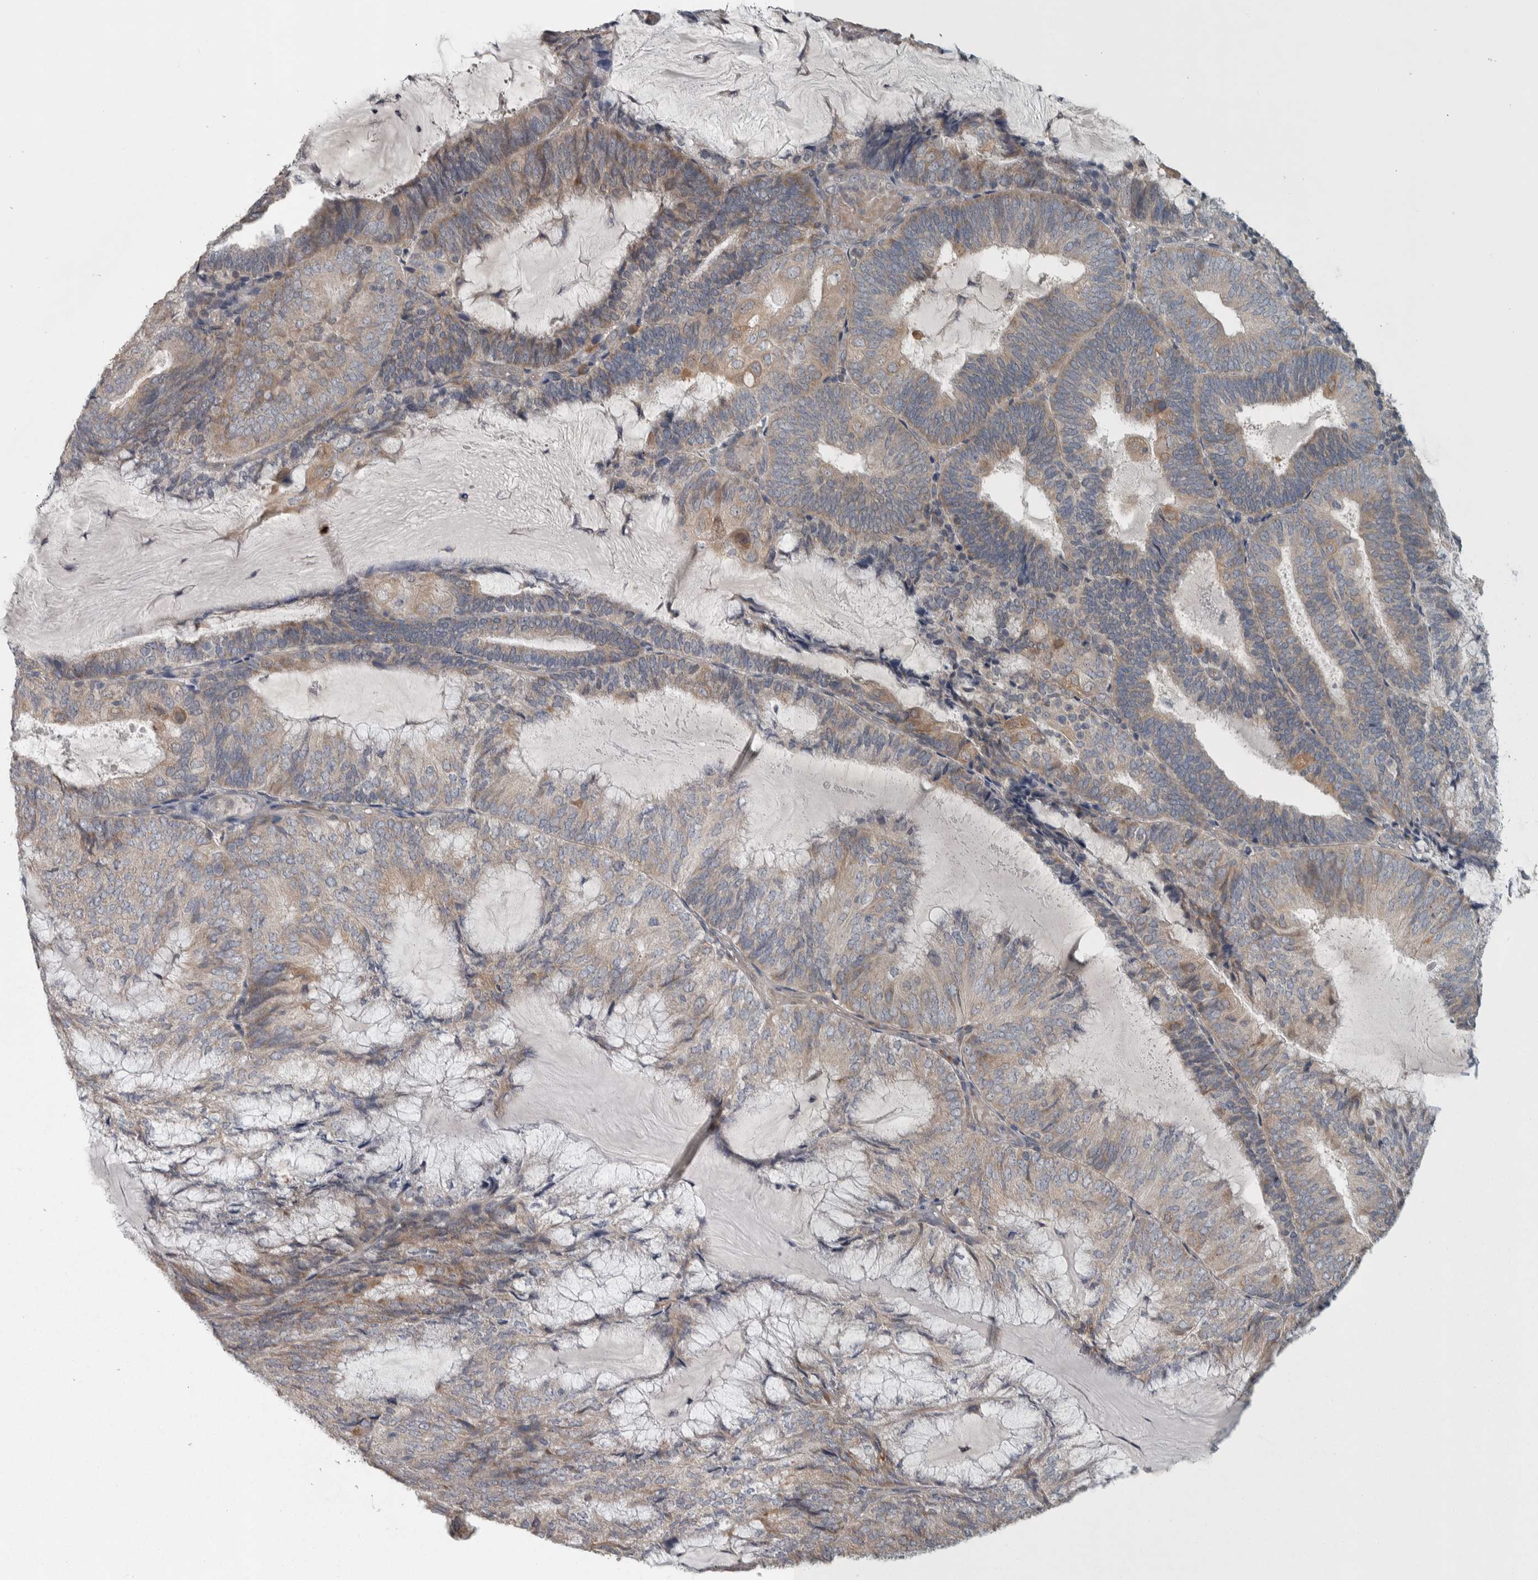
{"staining": {"intensity": "weak", "quantity": "25%-75%", "location": "cytoplasmic/membranous"}, "tissue": "endometrial cancer", "cell_type": "Tumor cells", "image_type": "cancer", "snomed": [{"axis": "morphology", "description": "Adenocarcinoma, NOS"}, {"axis": "topography", "description": "Endometrium"}], "caption": "Endometrial cancer (adenocarcinoma) stained with a brown dye demonstrates weak cytoplasmic/membranous positive positivity in approximately 25%-75% of tumor cells.", "gene": "SRP68", "patient": {"sex": "female", "age": 81}}